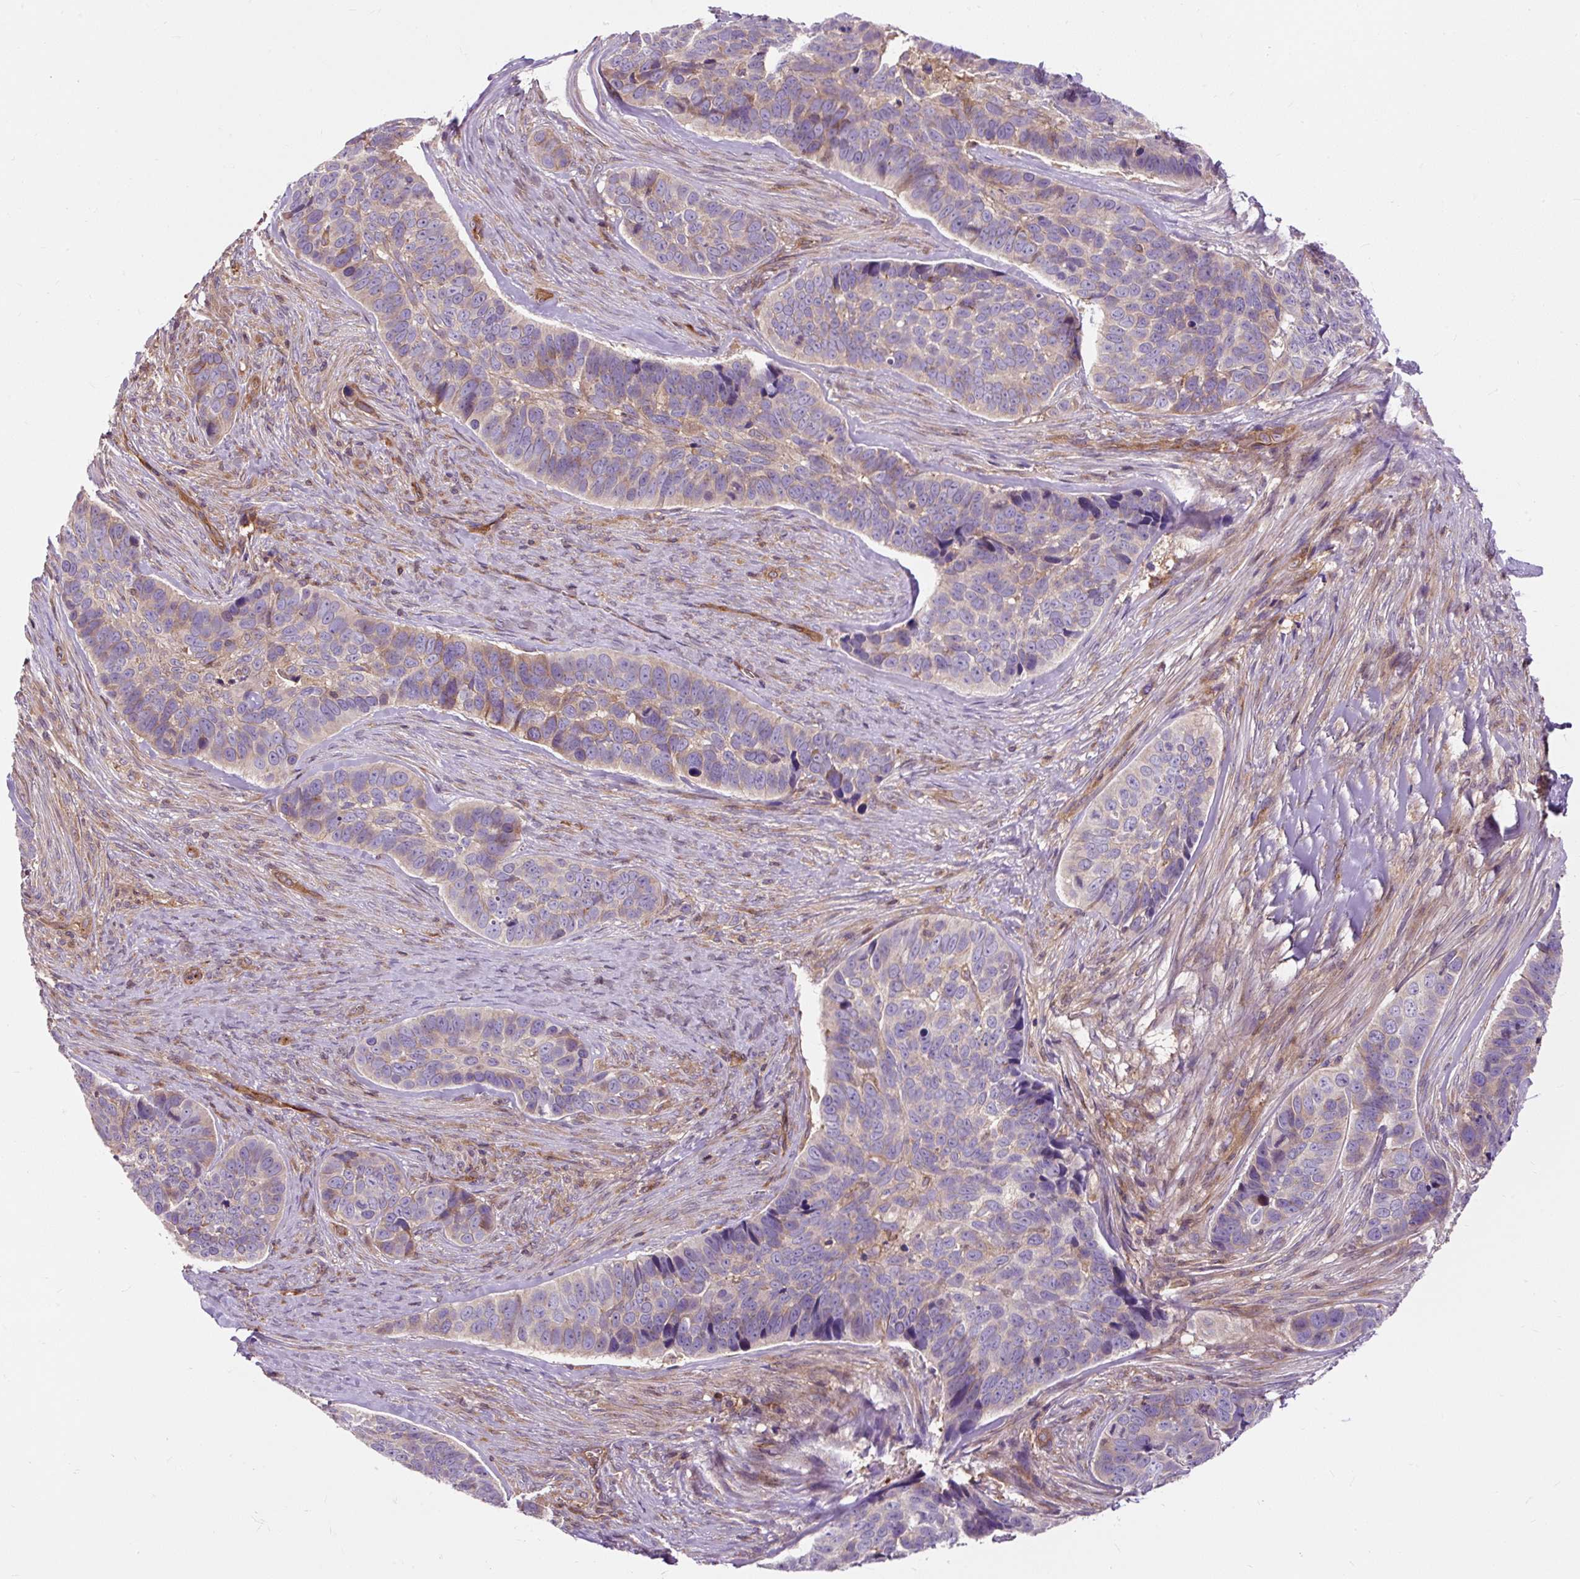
{"staining": {"intensity": "moderate", "quantity": "<25%", "location": "cytoplasmic/membranous"}, "tissue": "skin cancer", "cell_type": "Tumor cells", "image_type": "cancer", "snomed": [{"axis": "morphology", "description": "Basal cell carcinoma"}, {"axis": "topography", "description": "Skin"}], "caption": "High-magnification brightfield microscopy of skin basal cell carcinoma stained with DAB (brown) and counterstained with hematoxylin (blue). tumor cells exhibit moderate cytoplasmic/membranous staining is identified in about<25% of cells. (IHC, brightfield microscopy, high magnification).", "gene": "PCDHGB3", "patient": {"sex": "female", "age": 82}}